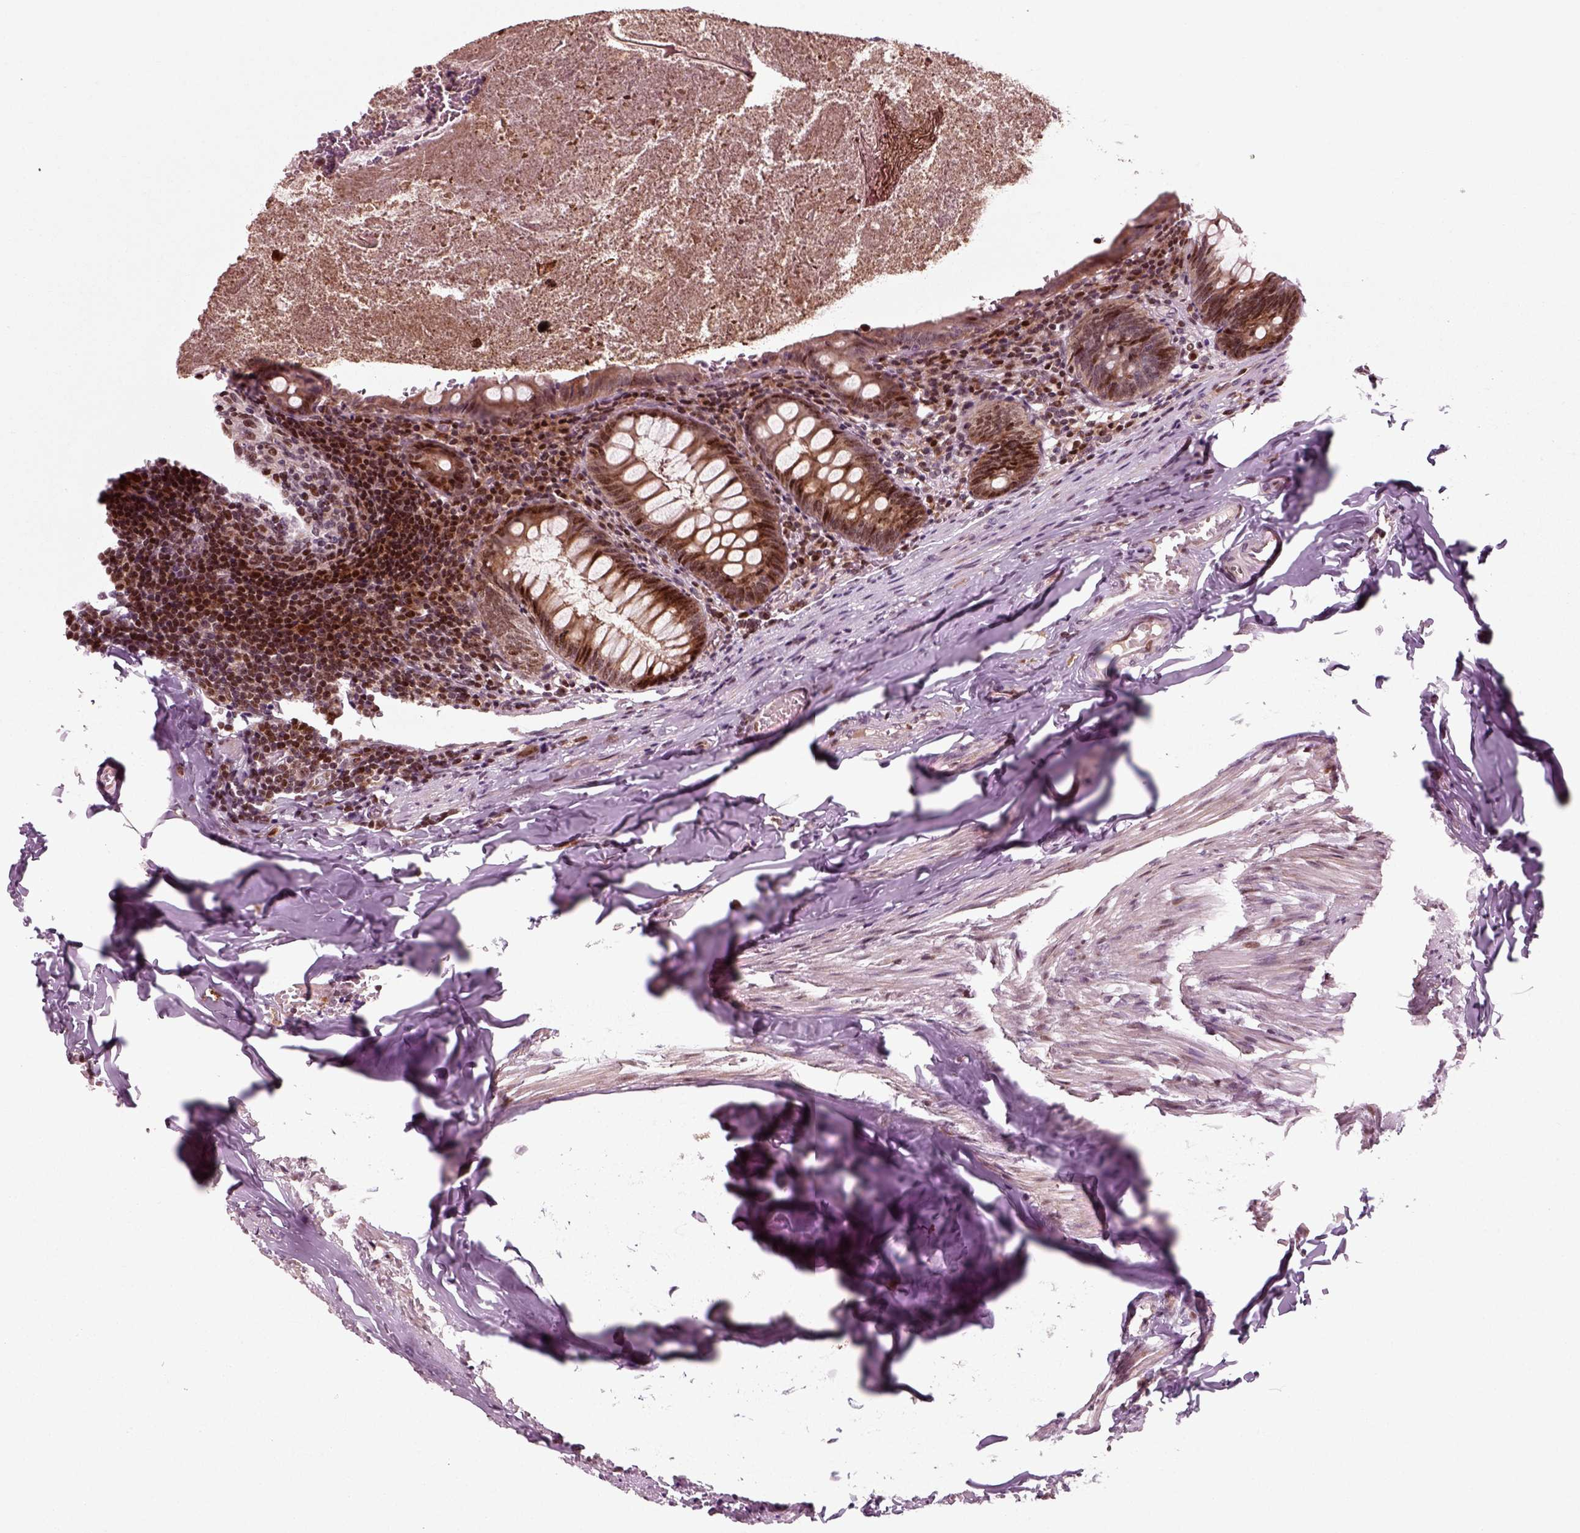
{"staining": {"intensity": "strong", "quantity": "25%-75%", "location": "cytoplasmic/membranous,nuclear"}, "tissue": "appendix", "cell_type": "Glandular cells", "image_type": "normal", "snomed": [{"axis": "morphology", "description": "Normal tissue, NOS"}, {"axis": "topography", "description": "Appendix"}], "caption": "High-magnification brightfield microscopy of unremarkable appendix stained with DAB (3,3'-diaminobenzidine) (brown) and counterstained with hematoxylin (blue). glandular cells exhibit strong cytoplasmic/membranous,nuclear staining is present in about25%-75% of cells. (DAB (3,3'-diaminobenzidine) = brown stain, brightfield microscopy at high magnification).", "gene": "CDC14A", "patient": {"sex": "female", "age": 23}}